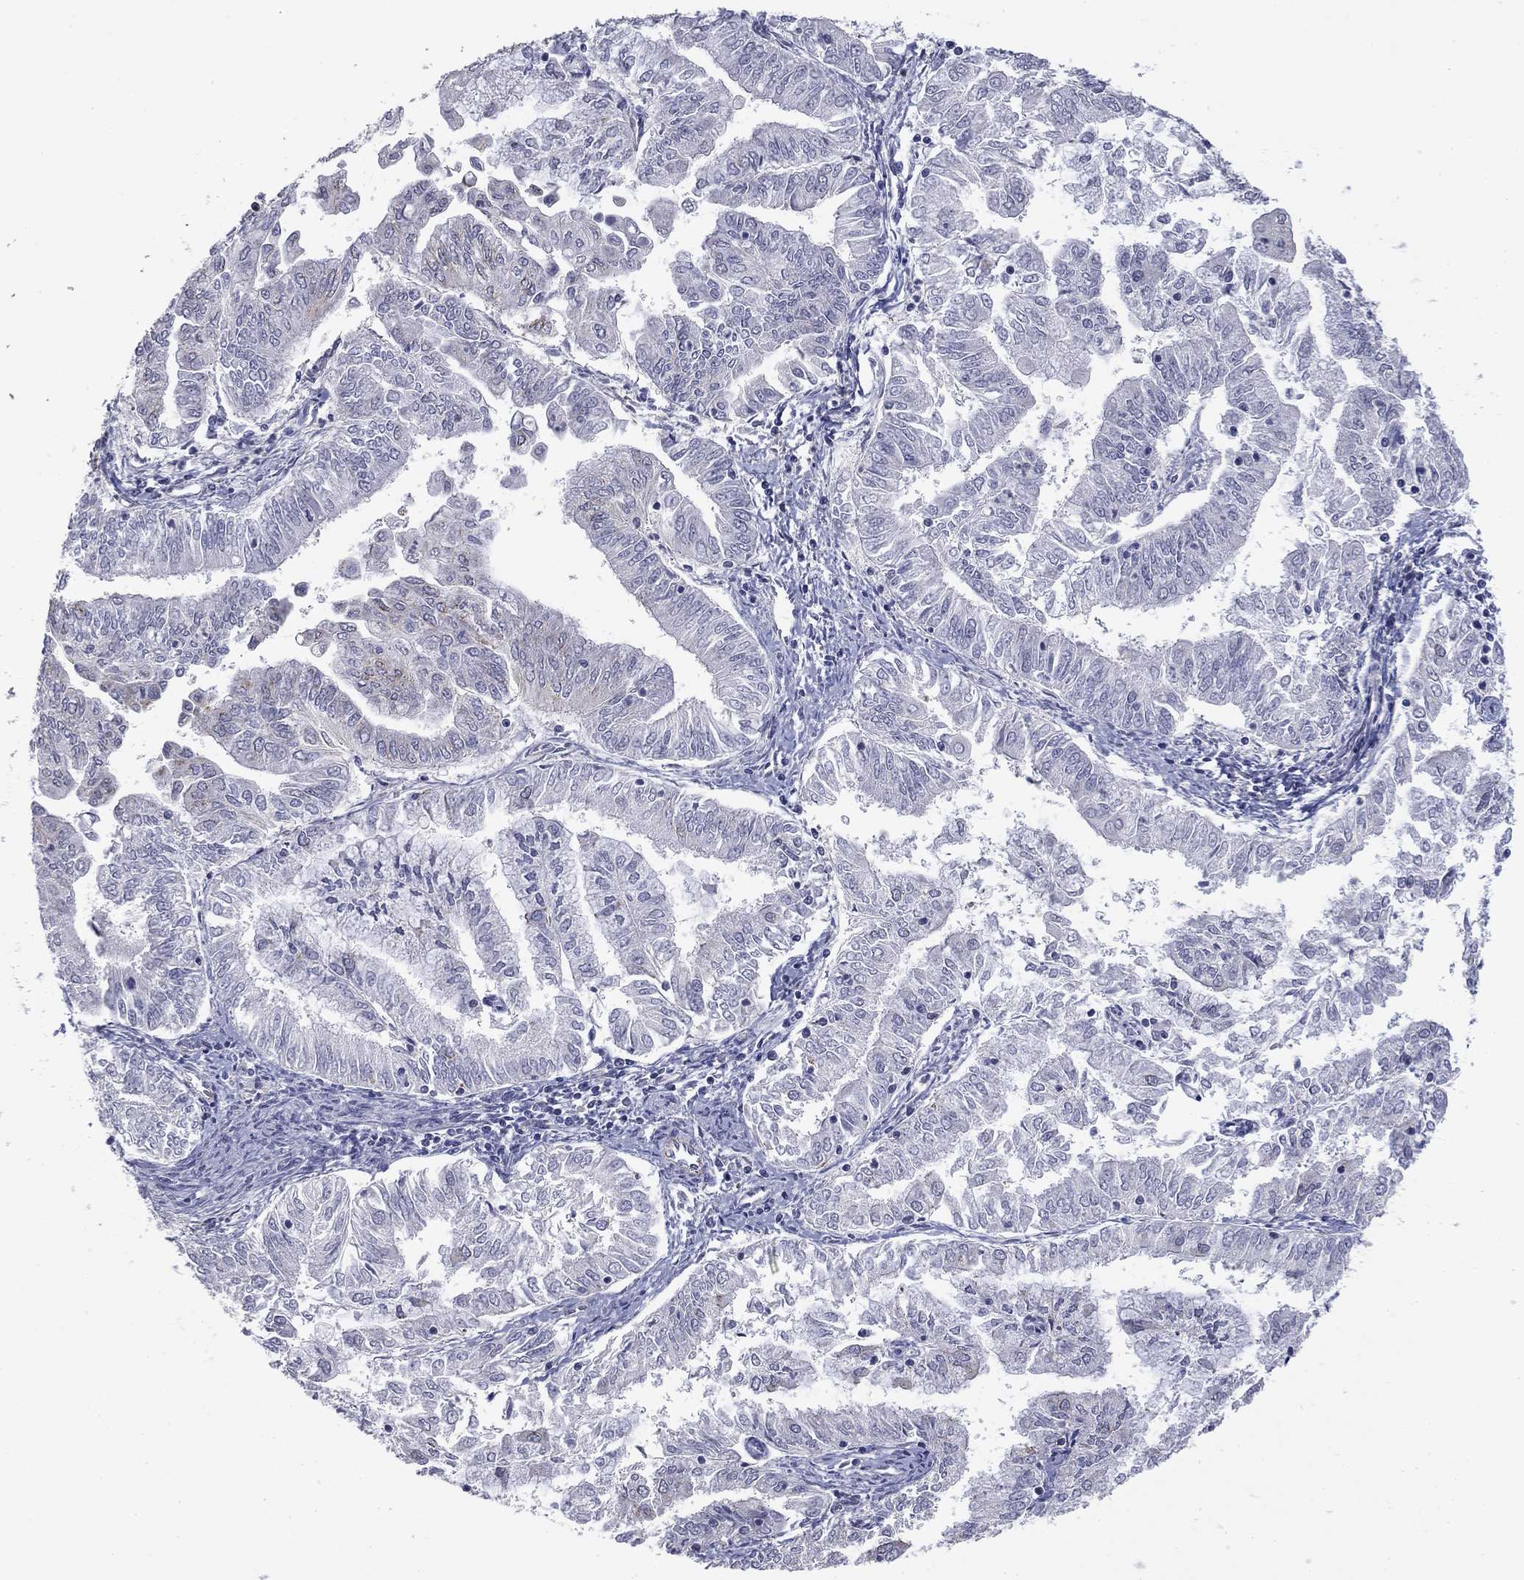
{"staining": {"intensity": "weak", "quantity": "<25%", "location": "cytoplasmic/membranous"}, "tissue": "endometrial cancer", "cell_type": "Tumor cells", "image_type": "cancer", "snomed": [{"axis": "morphology", "description": "Adenocarcinoma, NOS"}, {"axis": "topography", "description": "Endometrium"}], "caption": "Immunohistochemistry (IHC) photomicrograph of neoplastic tissue: adenocarcinoma (endometrial) stained with DAB (3,3'-diaminobenzidine) reveals no significant protein expression in tumor cells.", "gene": "SEPTIN3", "patient": {"sex": "female", "age": 56}}